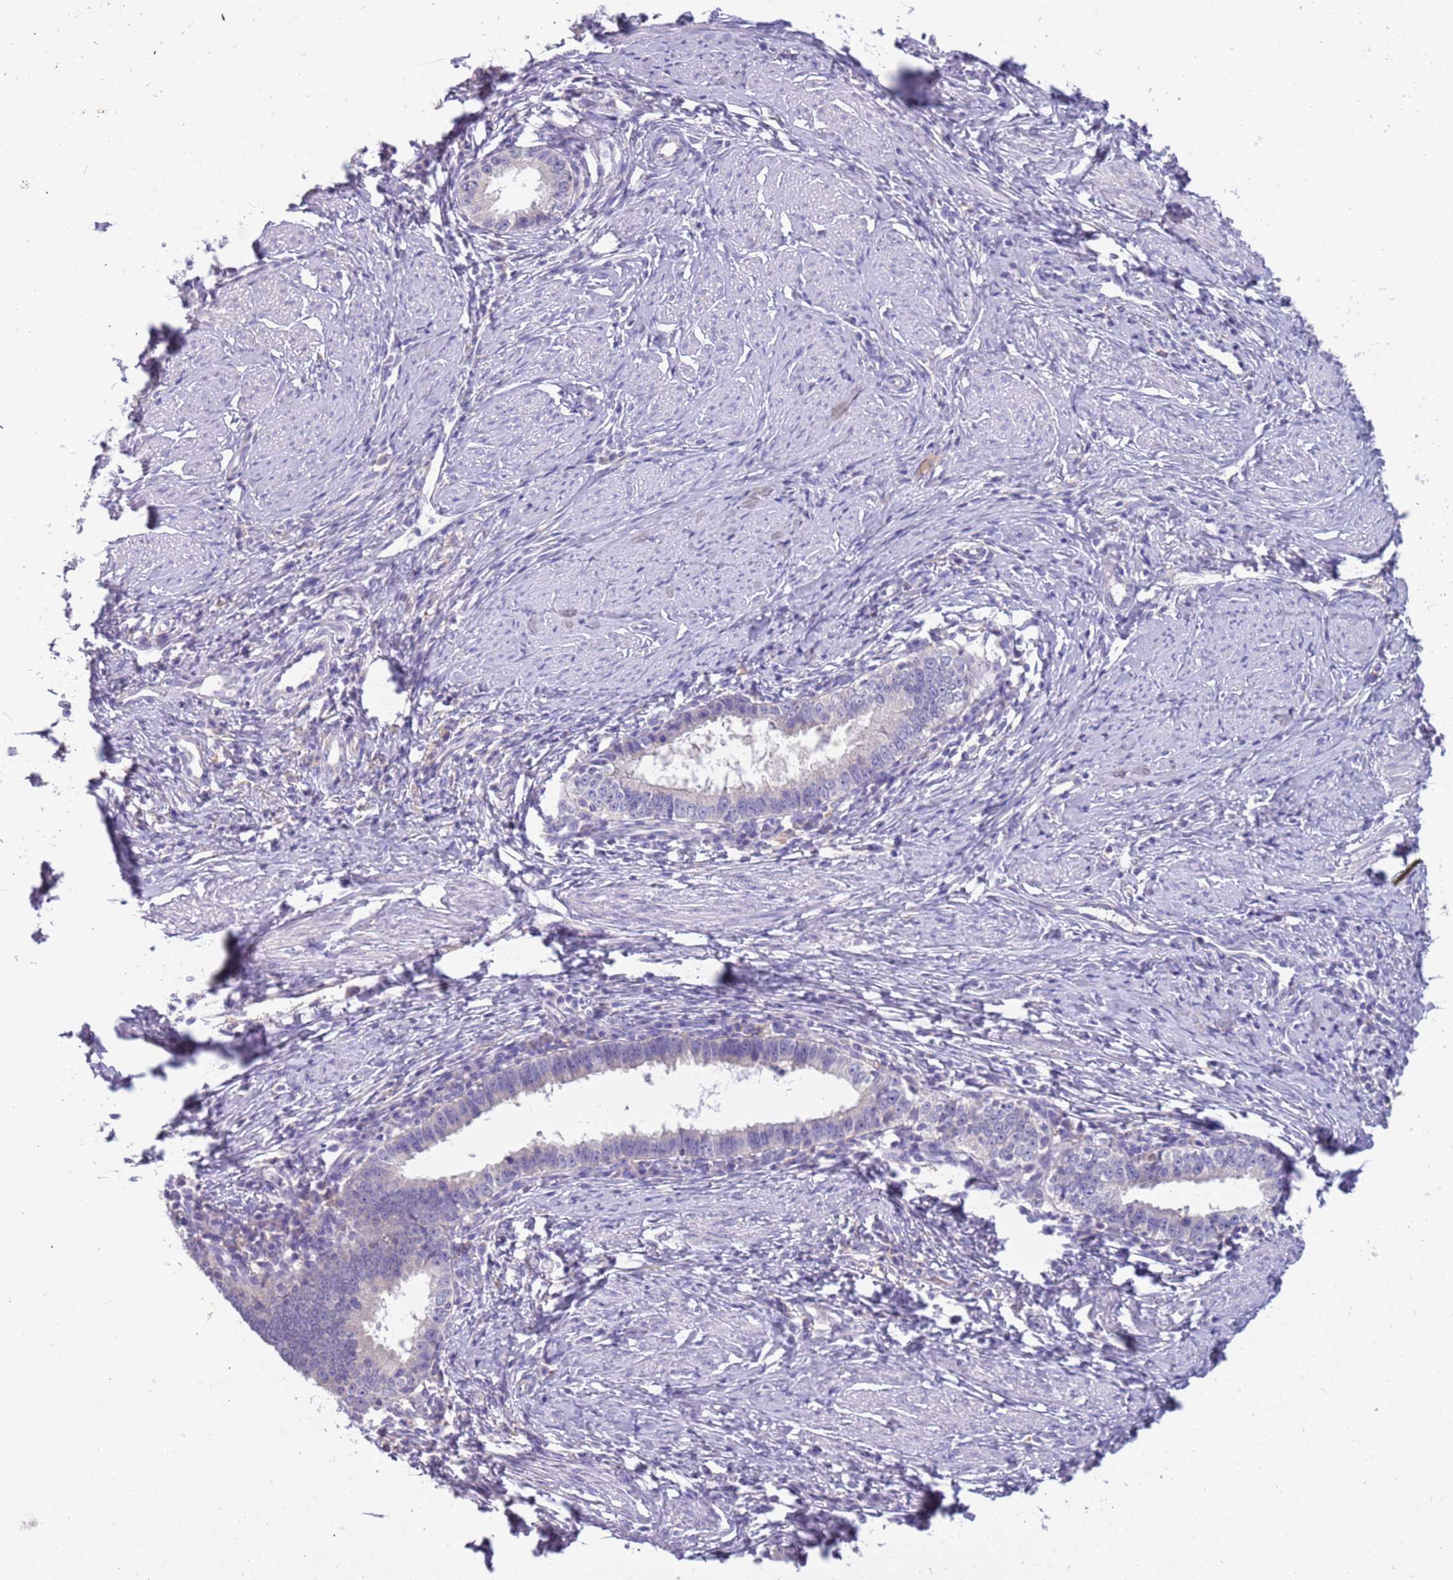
{"staining": {"intensity": "negative", "quantity": "none", "location": "none"}, "tissue": "cervical cancer", "cell_type": "Tumor cells", "image_type": "cancer", "snomed": [{"axis": "morphology", "description": "Adenocarcinoma, NOS"}, {"axis": "topography", "description": "Cervix"}], "caption": "The micrograph reveals no significant staining in tumor cells of cervical adenocarcinoma. (Immunohistochemistry, brightfield microscopy, high magnification).", "gene": "RHCG", "patient": {"sex": "female", "age": 36}}